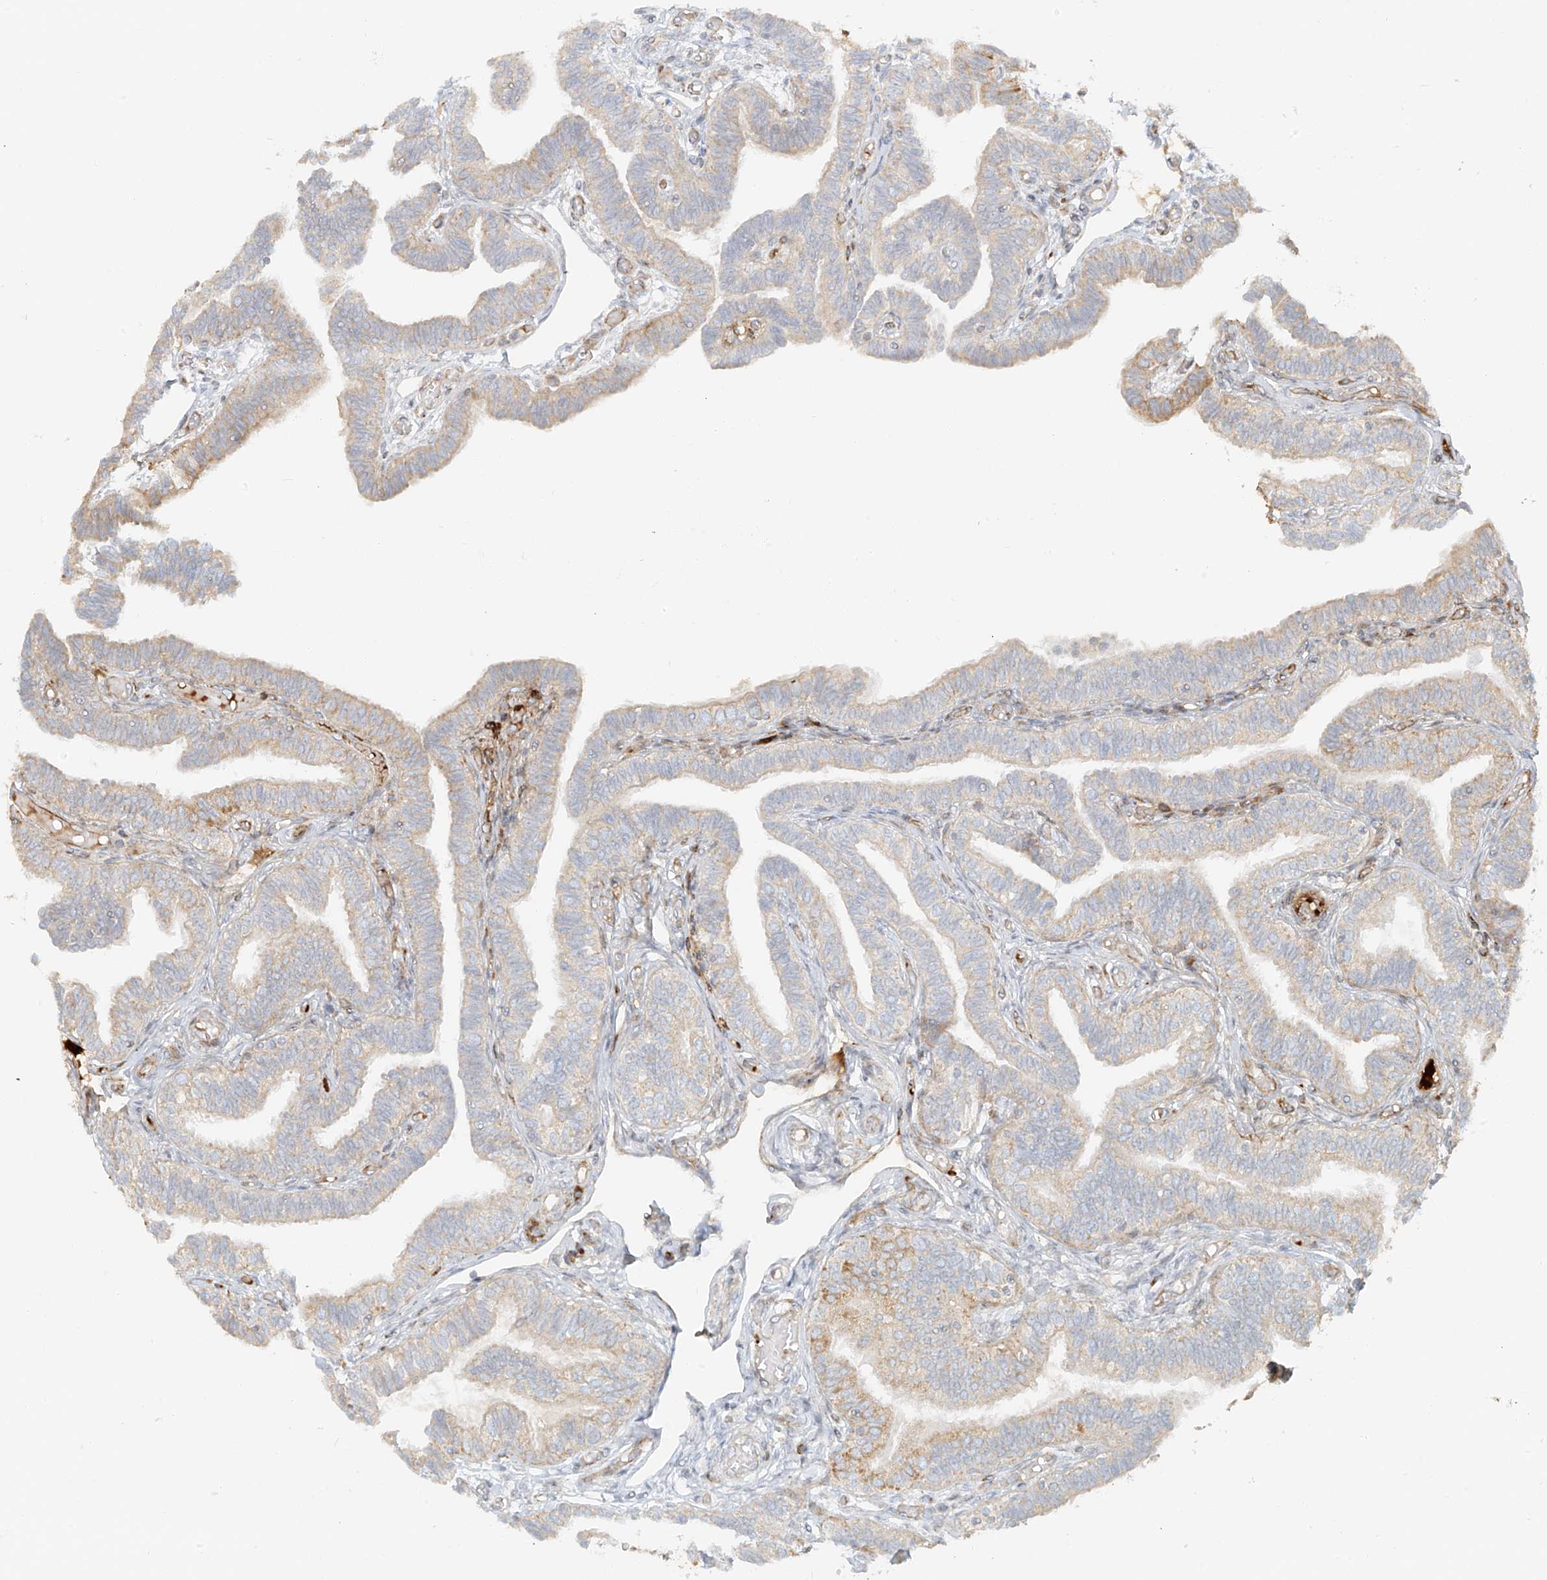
{"staining": {"intensity": "moderate", "quantity": "25%-75%", "location": "cytoplasmic/membranous"}, "tissue": "fallopian tube", "cell_type": "Glandular cells", "image_type": "normal", "snomed": [{"axis": "morphology", "description": "Normal tissue, NOS"}, {"axis": "topography", "description": "Fallopian tube"}], "caption": "This is an image of IHC staining of unremarkable fallopian tube, which shows moderate expression in the cytoplasmic/membranous of glandular cells.", "gene": "MIPEP", "patient": {"sex": "female", "age": 39}}